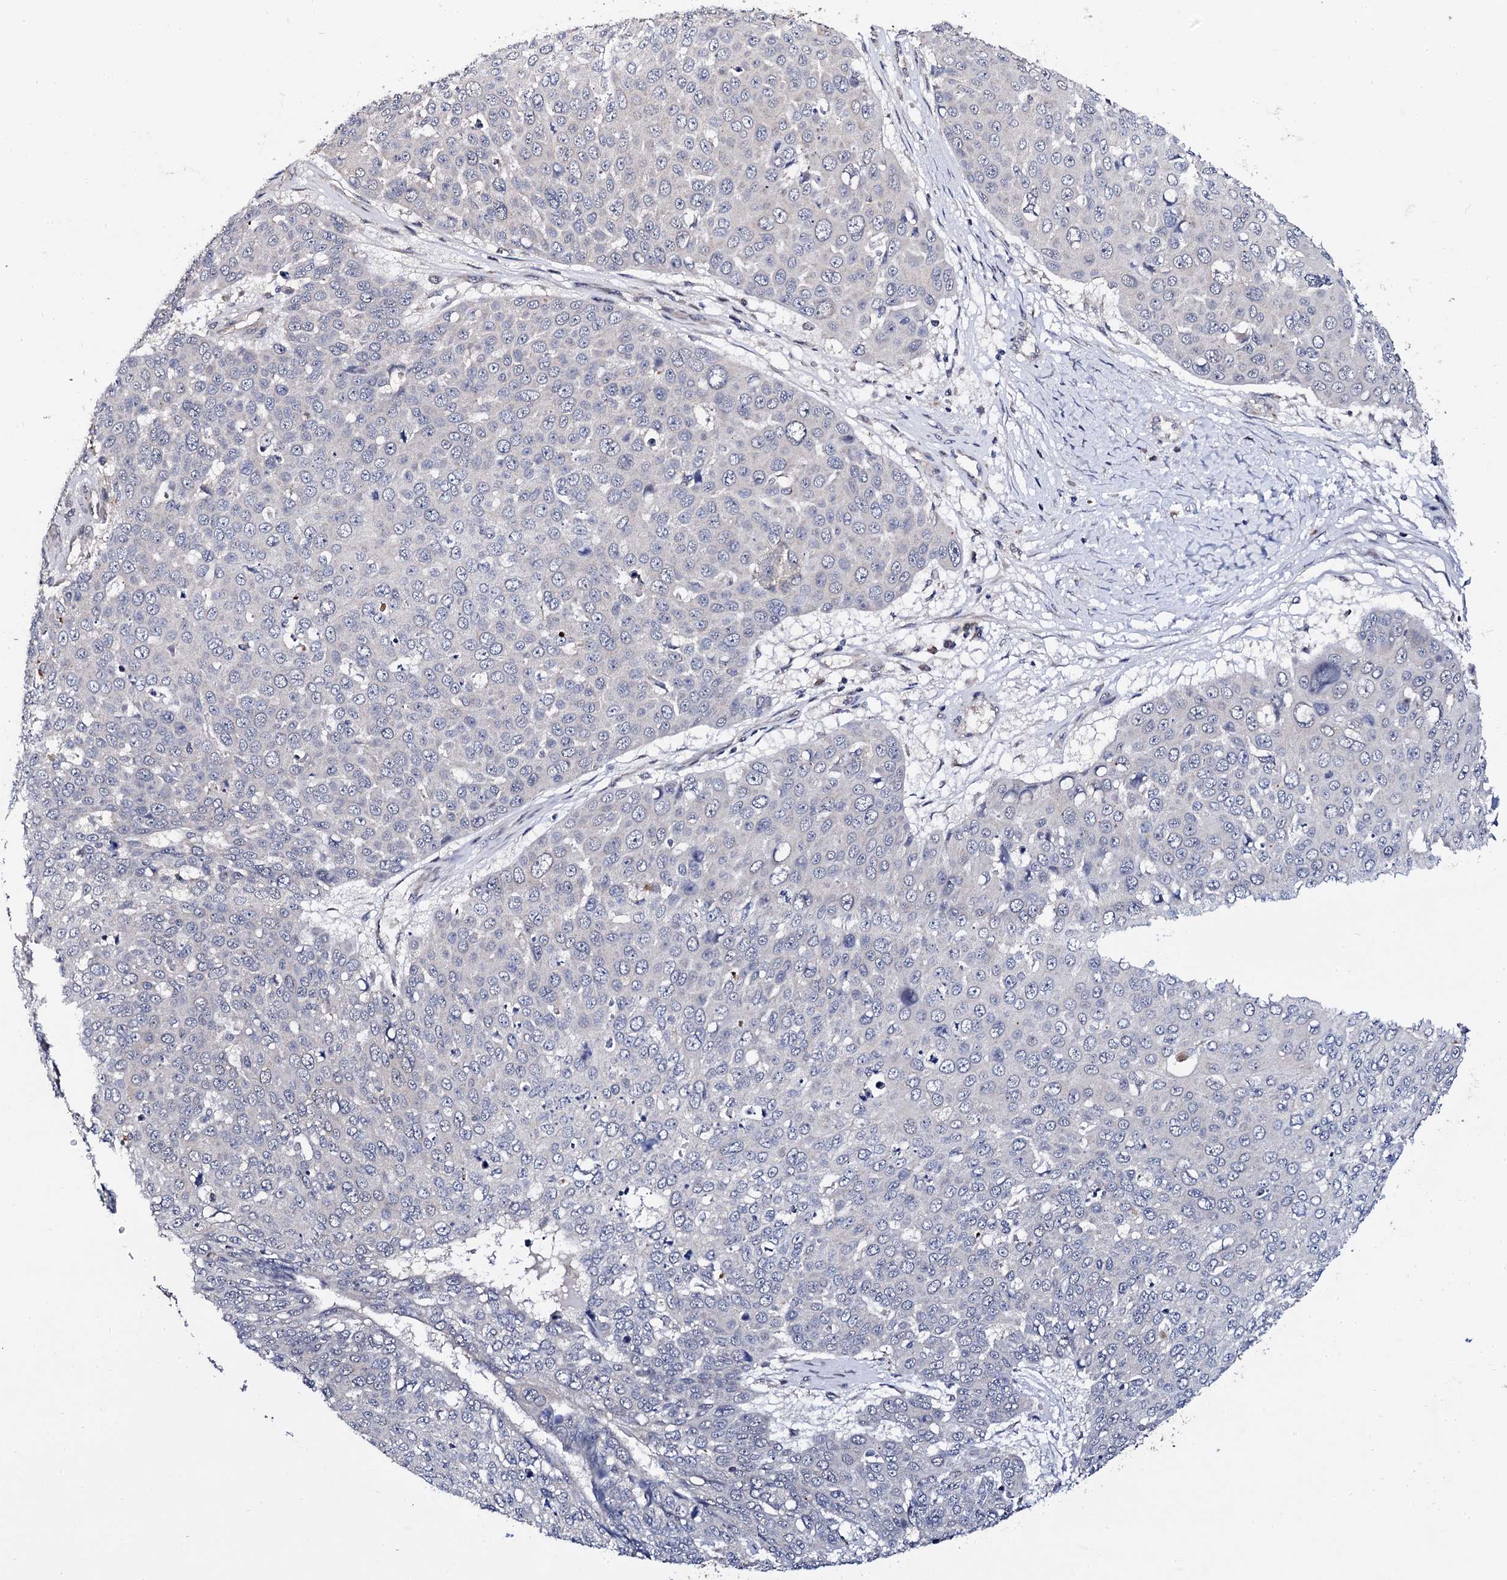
{"staining": {"intensity": "negative", "quantity": "none", "location": "none"}, "tissue": "skin cancer", "cell_type": "Tumor cells", "image_type": "cancer", "snomed": [{"axis": "morphology", "description": "Squamous cell carcinoma, NOS"}, {"axis": "topography", "description": "Skin"}], "caption": "This is an IHC histopathology image of squamous cell carcinoma (skin). There is no expression in tumor cells.", "gene": "IP6K1", "patient": {"sex": "male", "age": 71}}